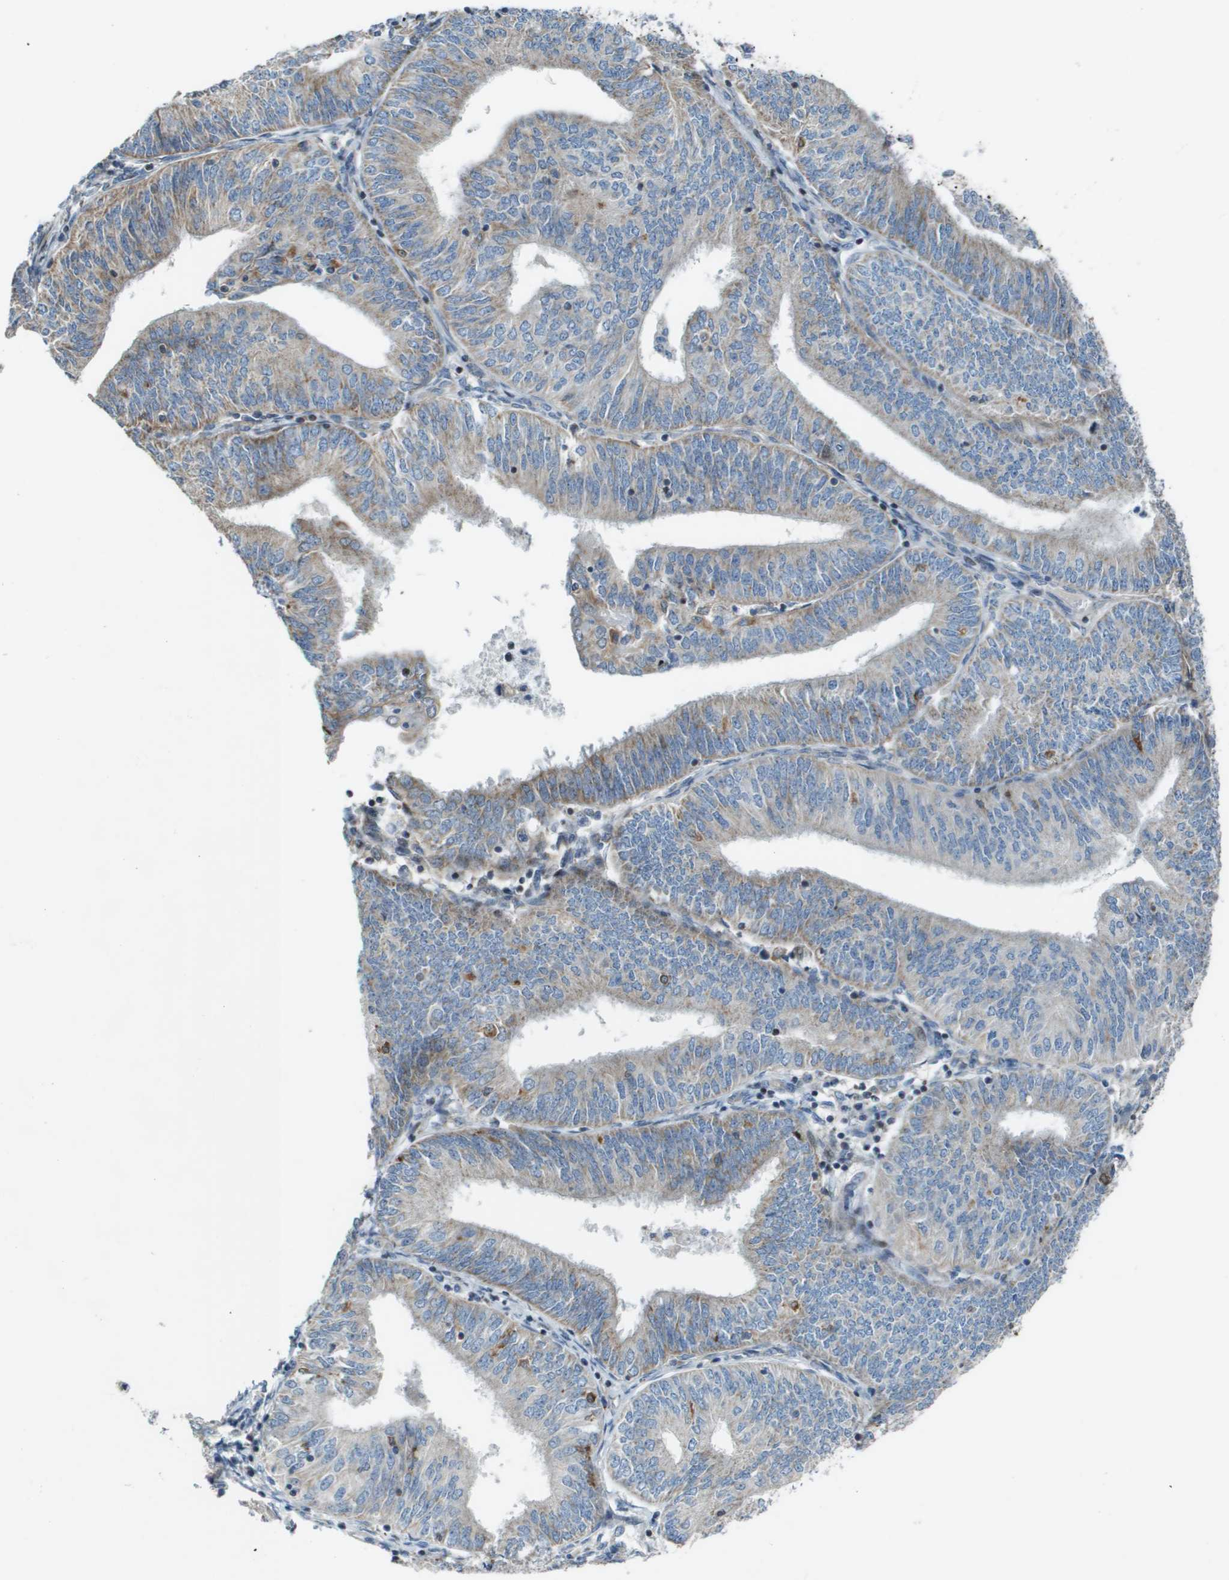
{"staining": {"intensity": "moderate", "quantity": "<25%", "location": "cytoplasmic/membranous"}, "tissue": "endometrial cancer", "cell_type": "Tumor cells", "image_type": "cancer", "snomed": [{"axis": "morphology", "description": "Adenocarcinoma, NOS"}, {"axis": "topography", "description": "Endometrium"}], "caption": "Endometrial cancer stained with IHC reveals moderate cytoplasmic/membranous expression in about <25% of tumor cells.", "gene": "MGAT3", "patient": {"sex": "female", "age": 58}}